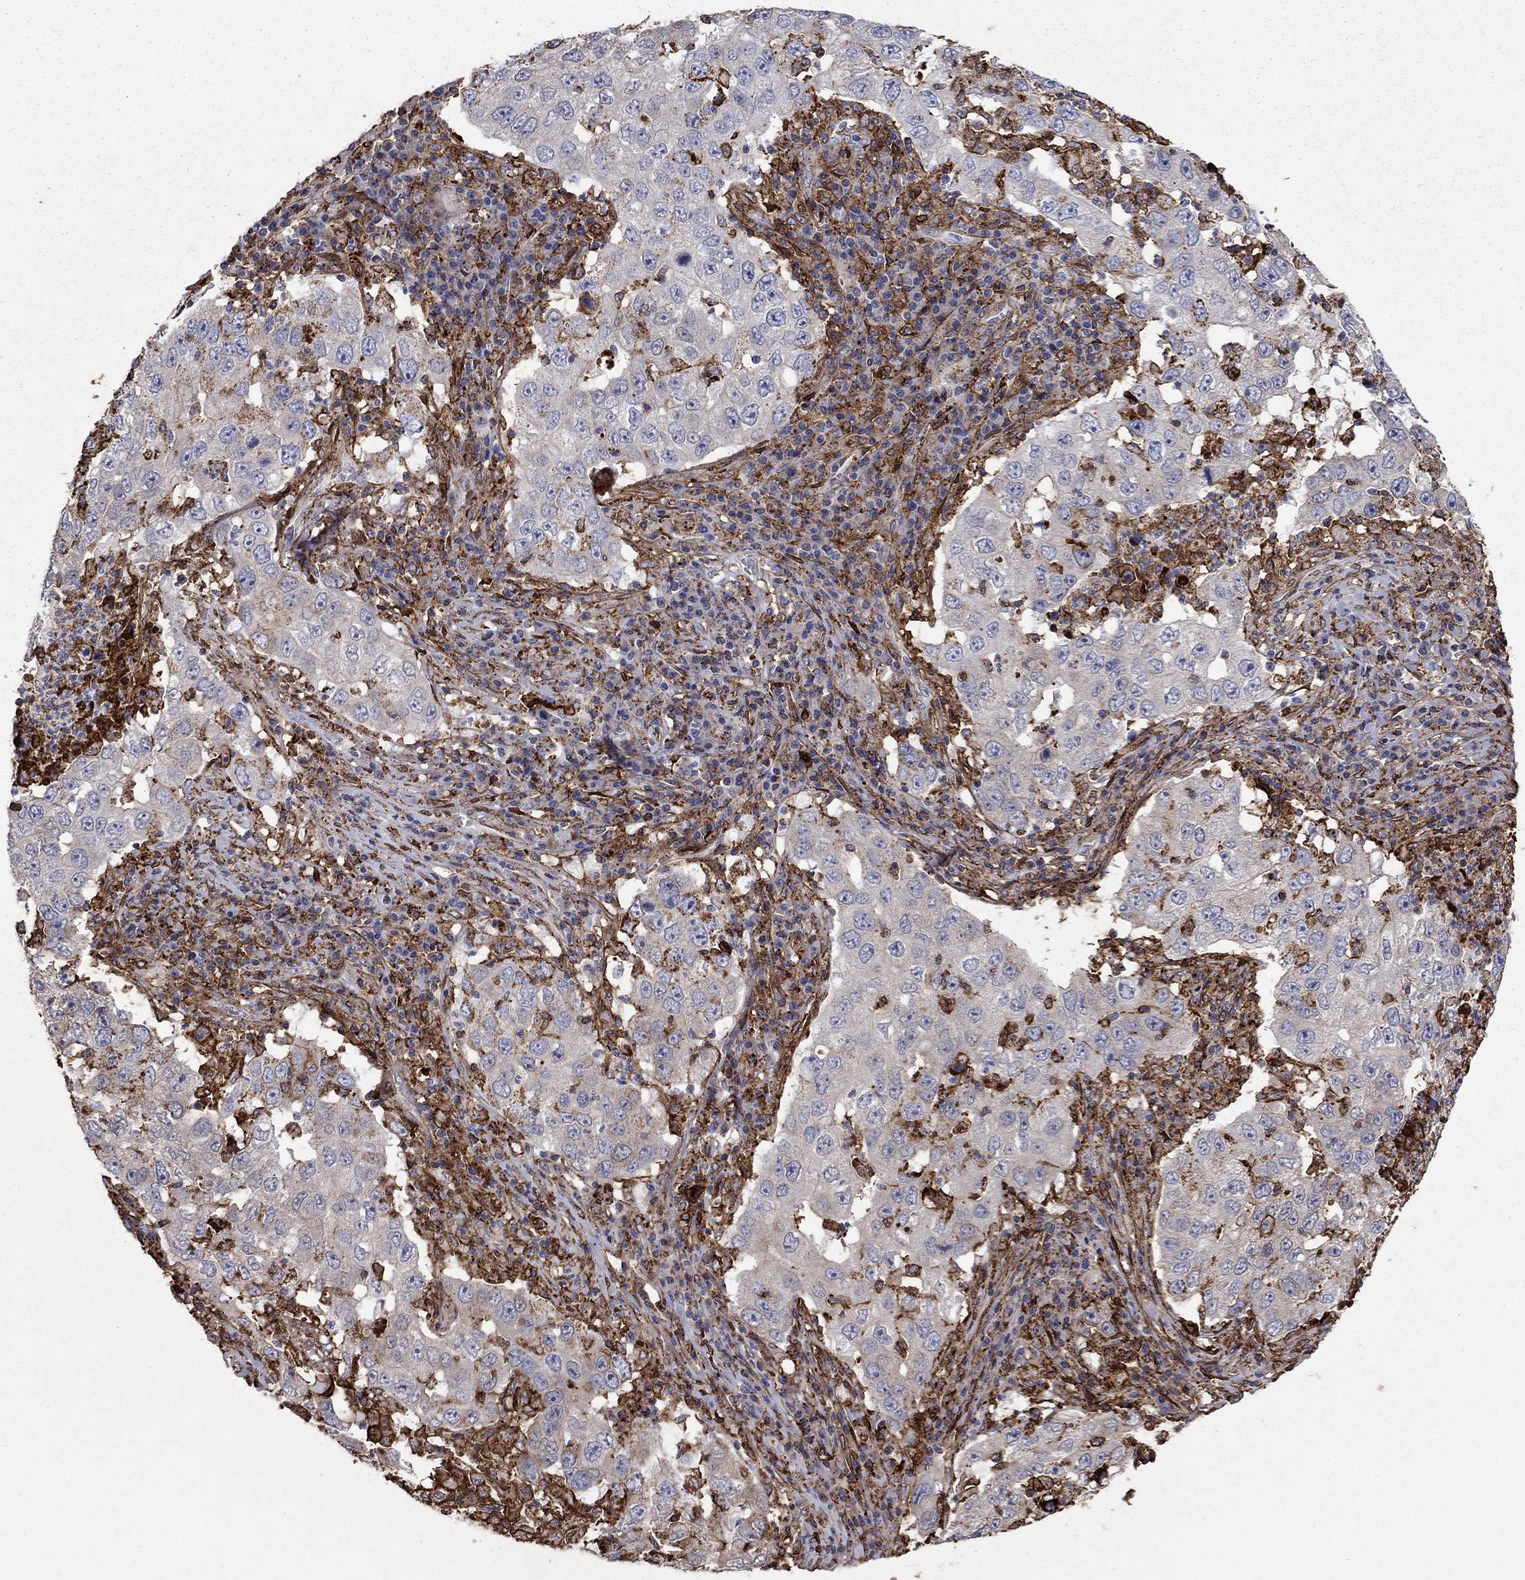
{"staining": {"intensity": "negative", "quantity": "none", "location": "none"}, "tissue": "lung cancer", "cell_type": "Tumor cells", "image_type": "cancer", "snomed": [{"axis": "morphology", "description": "Adenocarcinoma, NOS"}, {"axis": "topography", "description": "Lung"}], "caption": "IHC histopathology image of human lung cancer stained for a protein (brown), which reveals no positivity in tumor cells. (DAB (3,3'-diaminobenzidine) immunohistochemistry with hematoxylin counter stain).", "gene": "PLAU", "patient": {"sex": "male", "age": 73}}